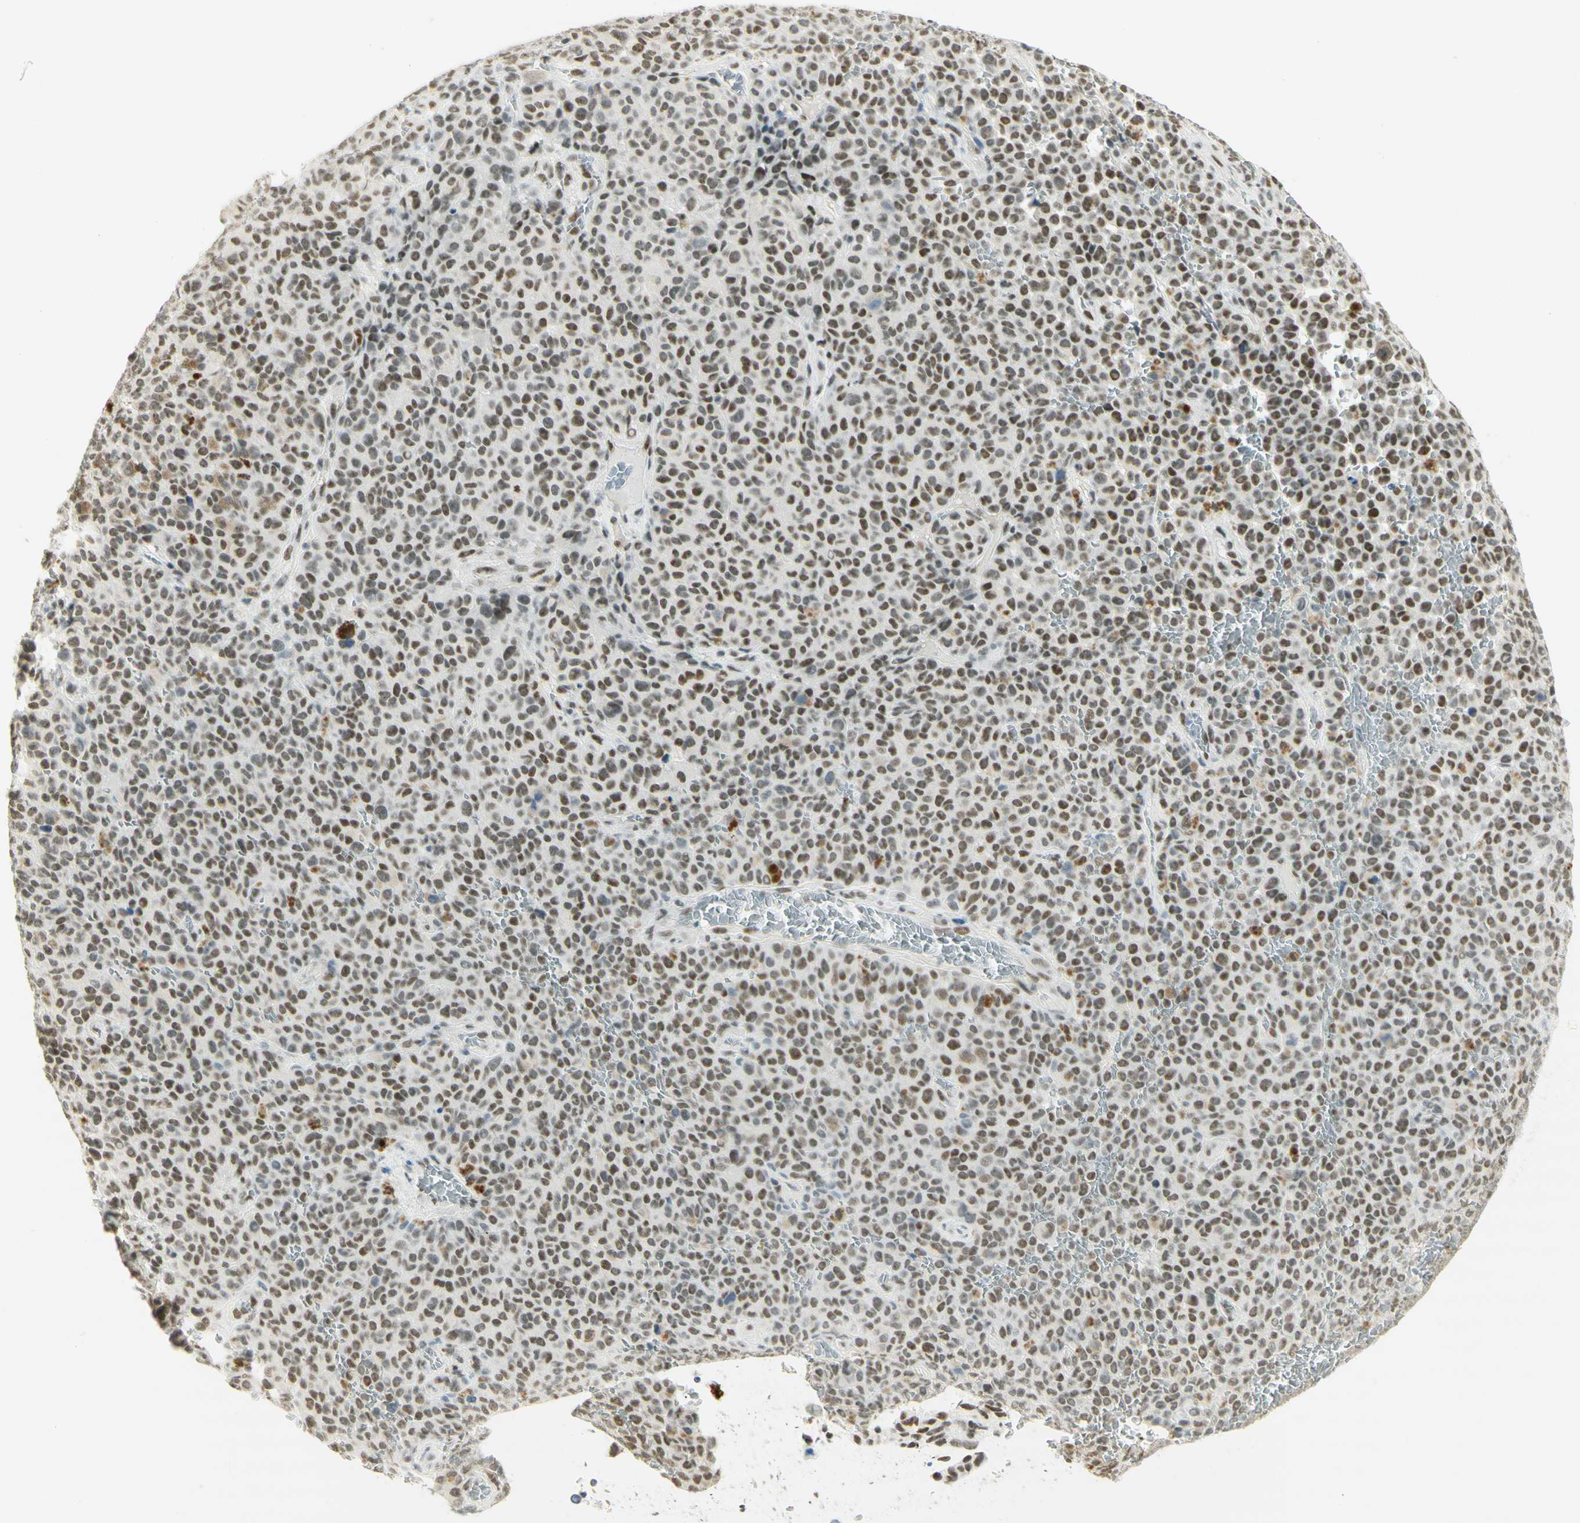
{"staining": {"intensity": "weak", "quantity": ">75%", "location": "cytoplasmic/membranous"}, "tissue": "melanoma", "cell_type": "Tumor cells", "image_type": "cancer", "snomed": [{"axis": "morphology", "description": "Malignant melanoma, NOS"}, {"axis": "topography", "description": "Skin"}], "caption": "Malignant melanoma tissue exhibits weak cytoplasmic/membranous positivity in about >75% of tumor cells, visualized by immunohistochemistry.", "gene": "PMS2", "patient": {"sex": "female", "age": 82}}